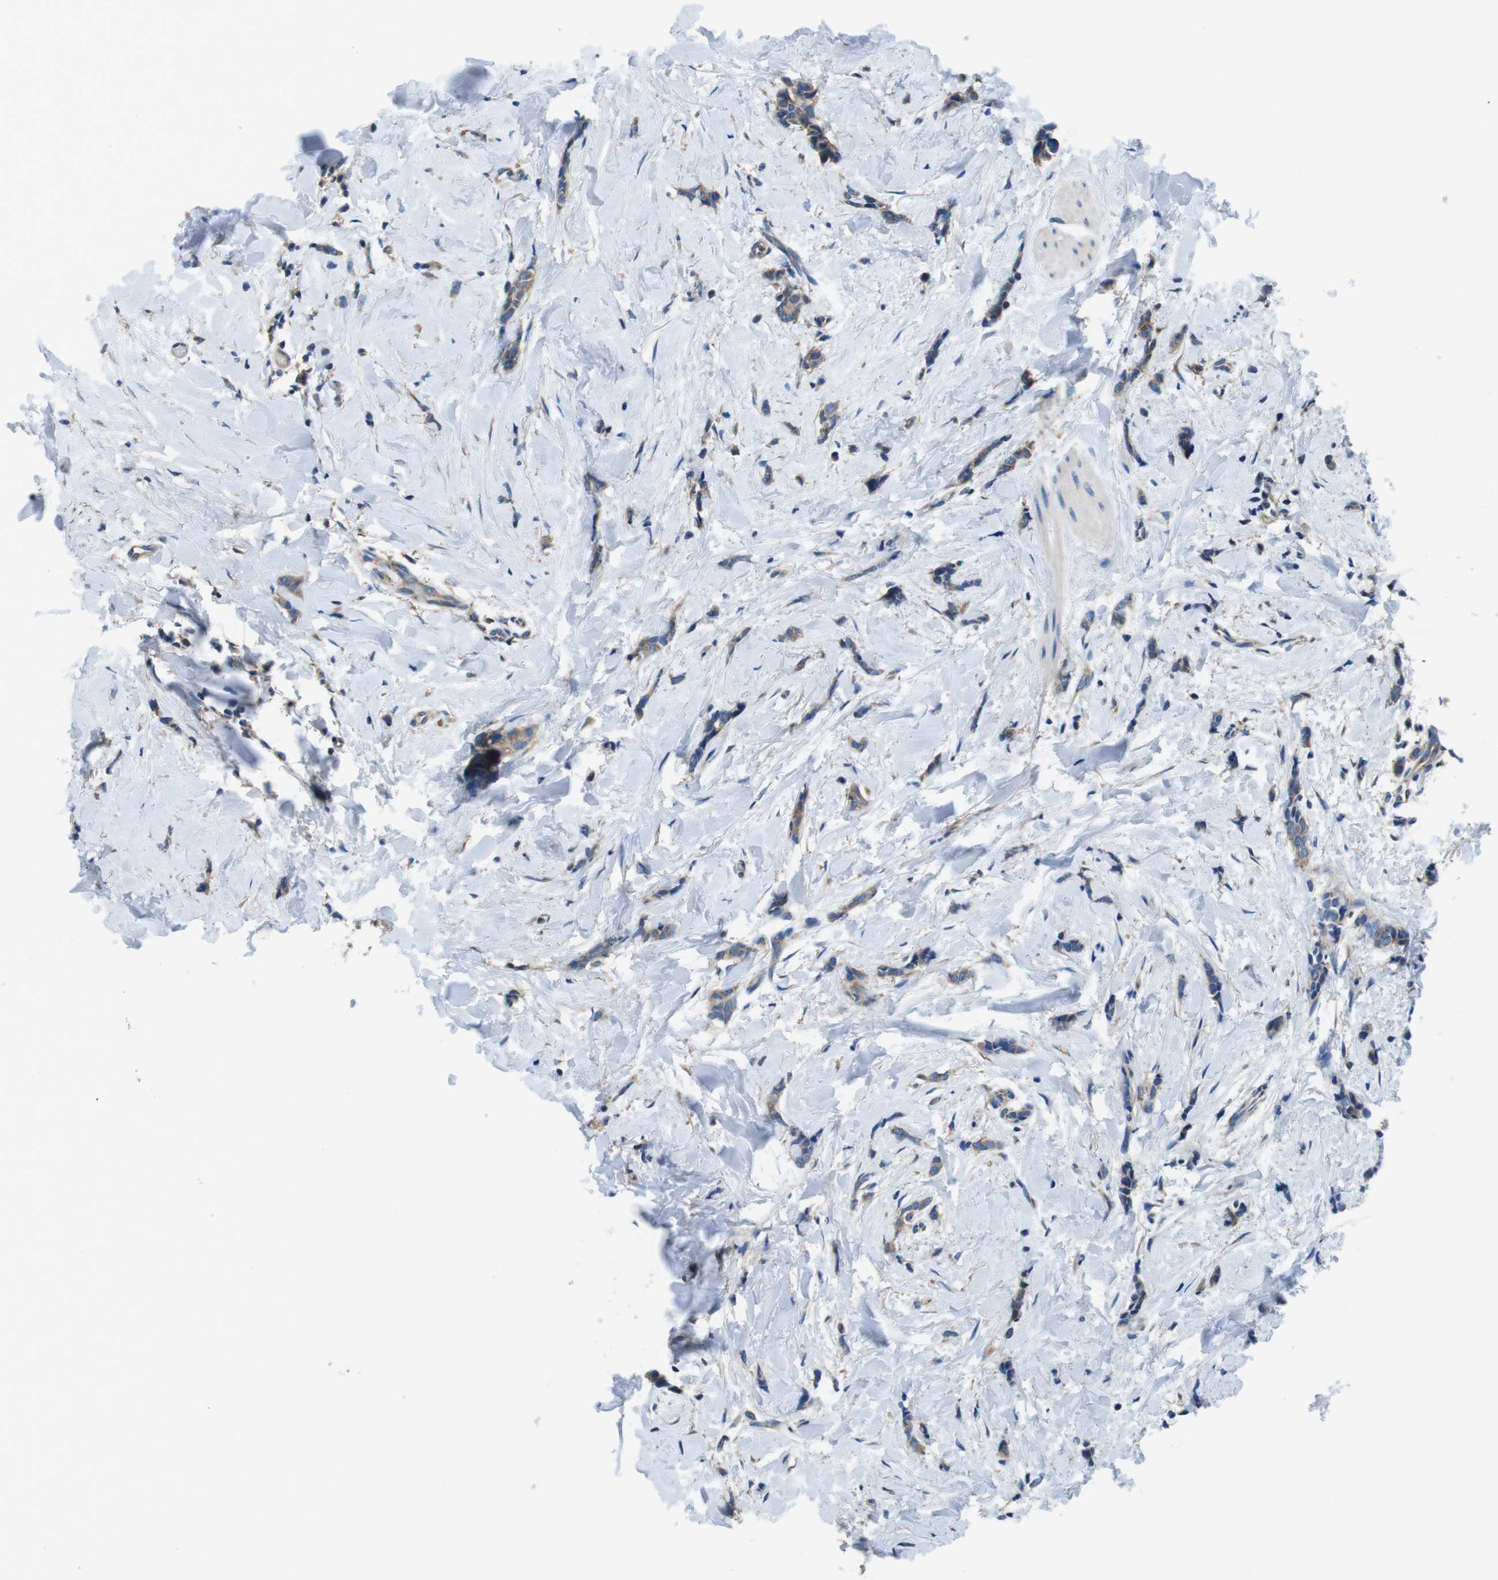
{"staining": {"intensity": "weak", "quantity": ">75%", "location": "cytoplasmic/membranous"}, "tissue": "breast cancer", "cell_type": "Tumor cells", "image_type": "cancer", "snomed": [{"axis": "morphology", "description": "Lobular carcinoma"}, {"axis": "topography", "description": "Skin"}, {"axis": "topography", "description": "Breast"}], "caption": "There is low levels of weak cytoplasmic/membranous staining in tumor cells of breast cancer, as demonstrated by immunohistochemical staining (brown color).", "gene": "DENND4C", "patient": {"sex": "female", "age": 46}}